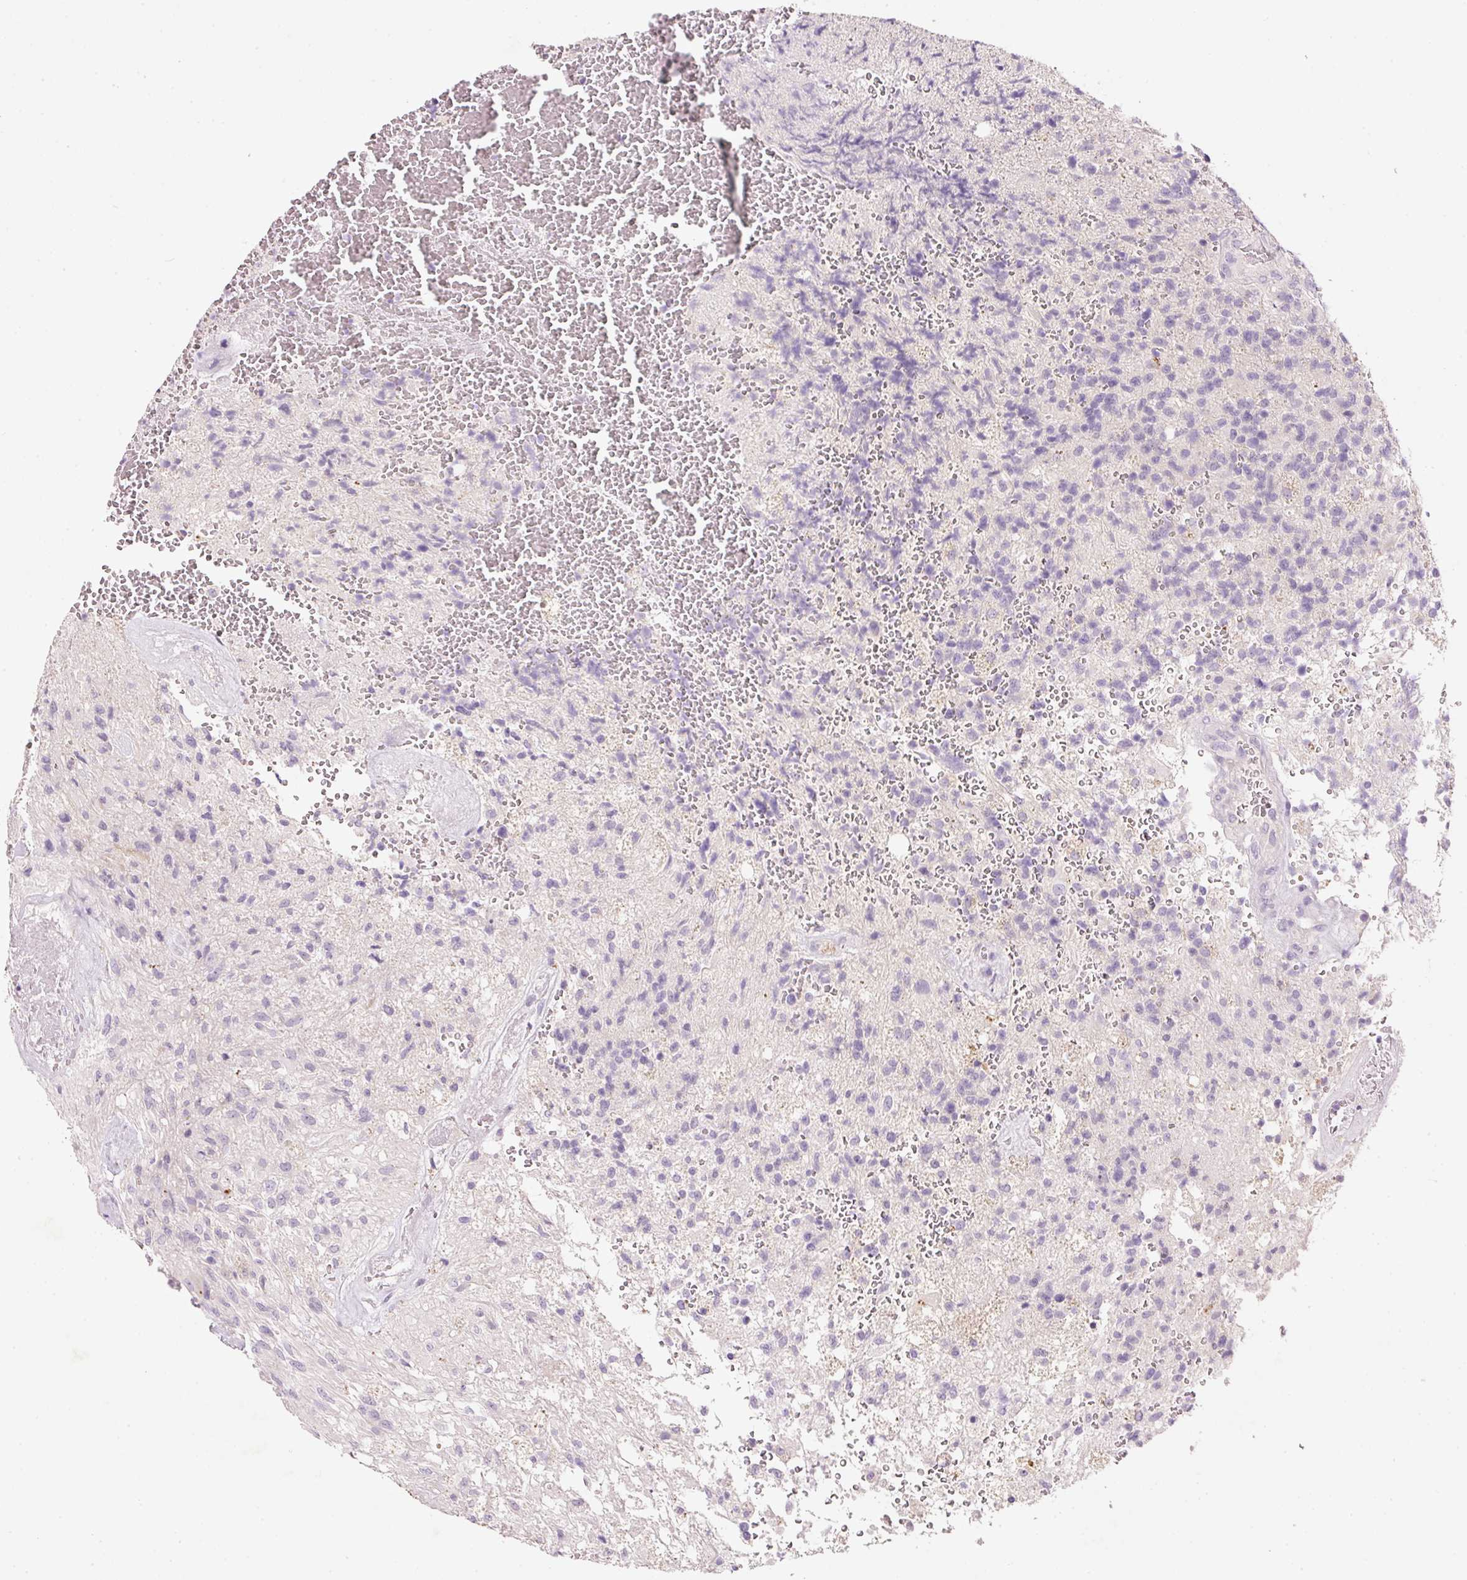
{"staining": {"intensity": "negative", "quantity": "none", "location": "none"}, "tissue": "glioma", "cell_type": "Tumor cells", "image_type": "cancer", "snomed": [{"axis": "morphology", "description": "Glioma, malignant, High grade"}, {"axis": "topography", "description": "Brain"}], "caption": "Immunohistochemical staining of human glioma exhibits no significant positivity in tumor cells.", "gene": "TENT5C", "patient": {"sex": "male", "age": 56}}